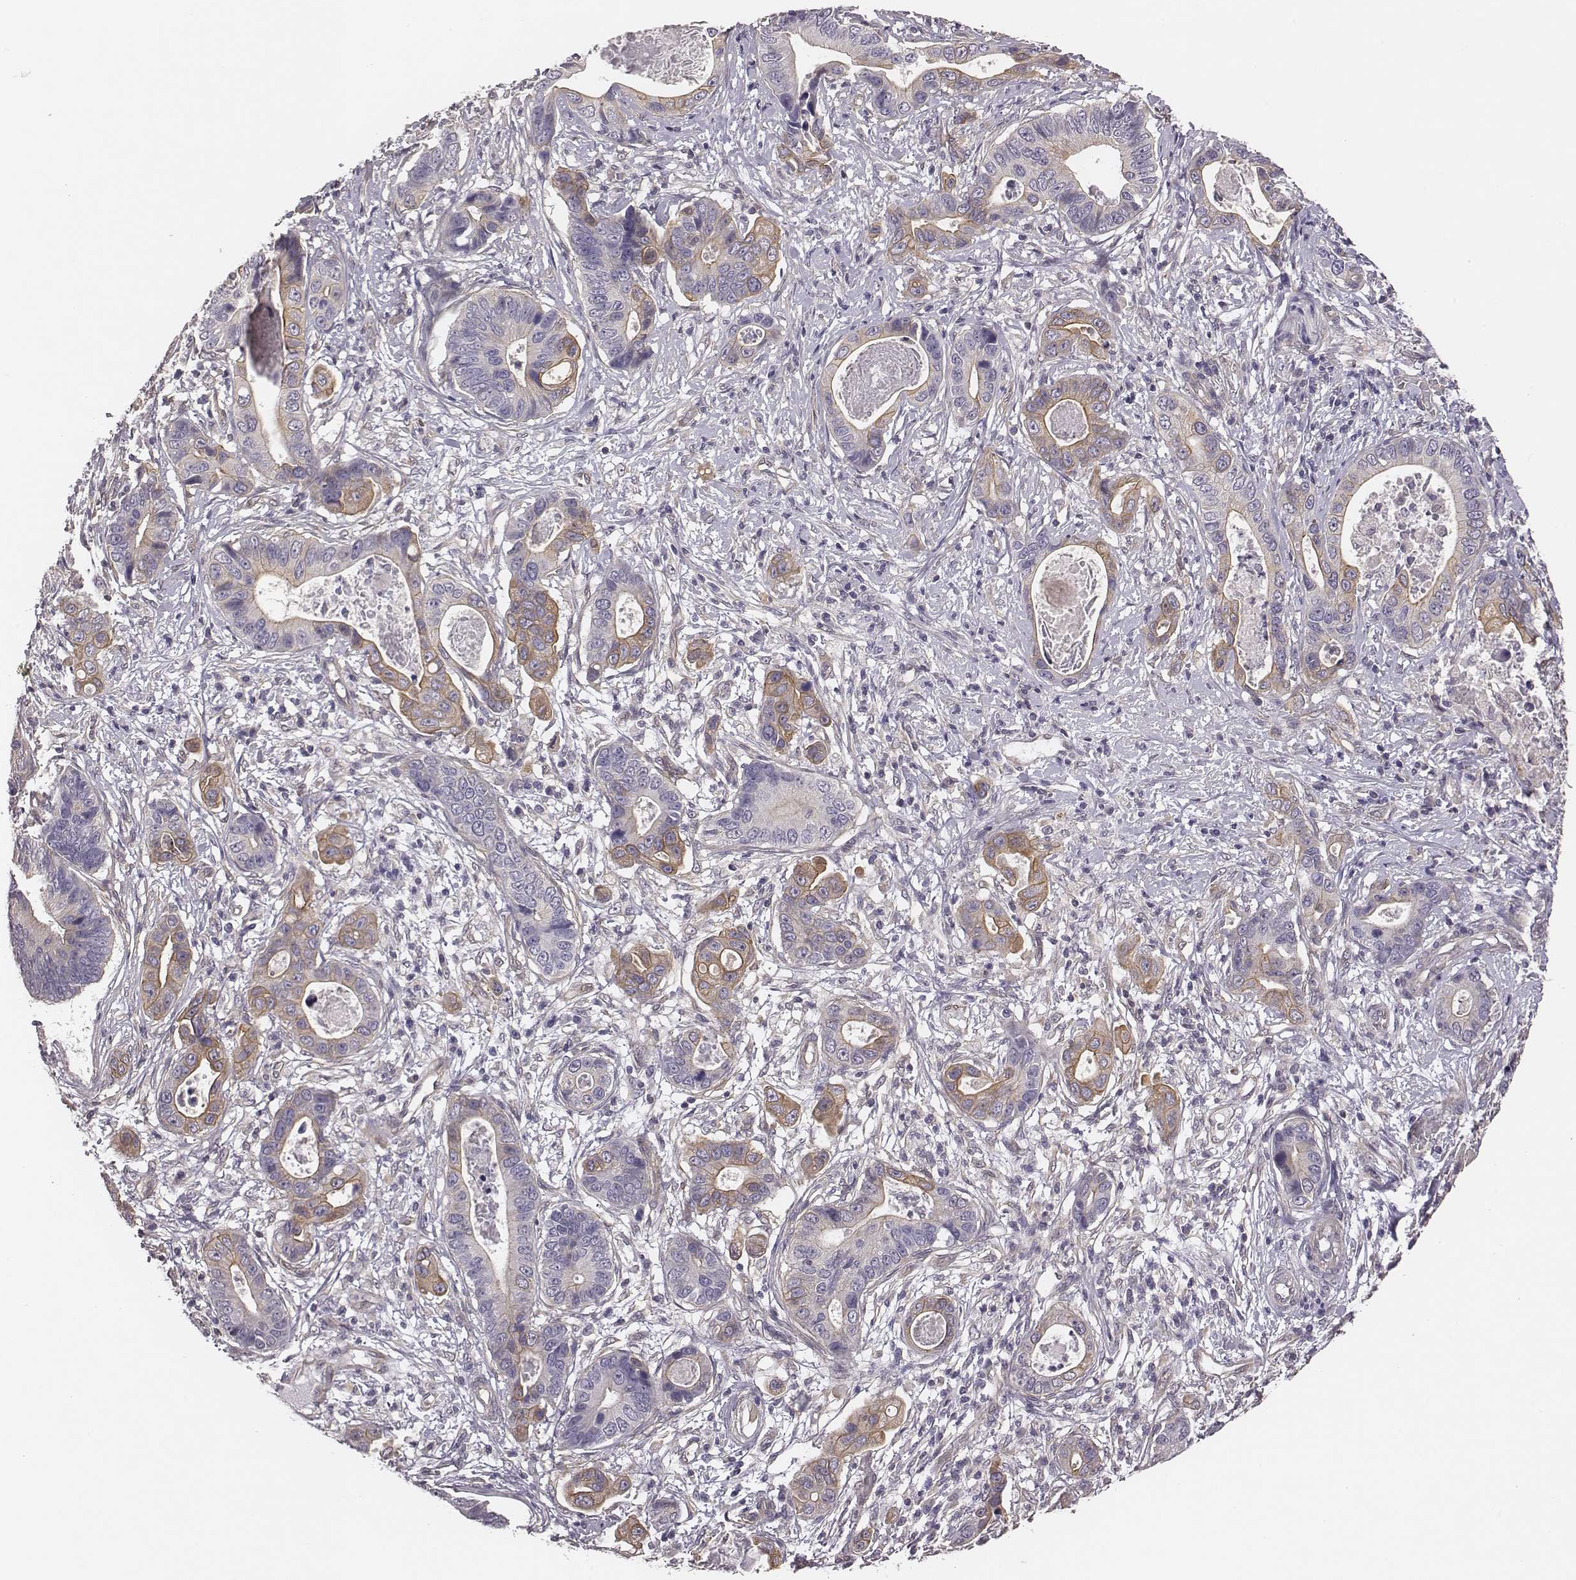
{"staining": {"intensity": "weak", "quantity": "25%-75%", "location": "cytoplasmic/membranous"}, "tissue": "stomach cancer", "cell_type": "Tumor cells", "image_type": "cancer", "snomed": [{"axis": "morphology", "description": "Adenocarcinoma, NOS"}, {"axis": "topography", "description": "Stomach"}], "caption": "IHC histopathology image of stomach cancer stained for a protein (brown), which exhibits low levels of weak cytoplasmic/membranous expression in about 25%-75% of tumor cells.", "gene": "SCARF1", "patient": {"sex": "male", "age": 84}}